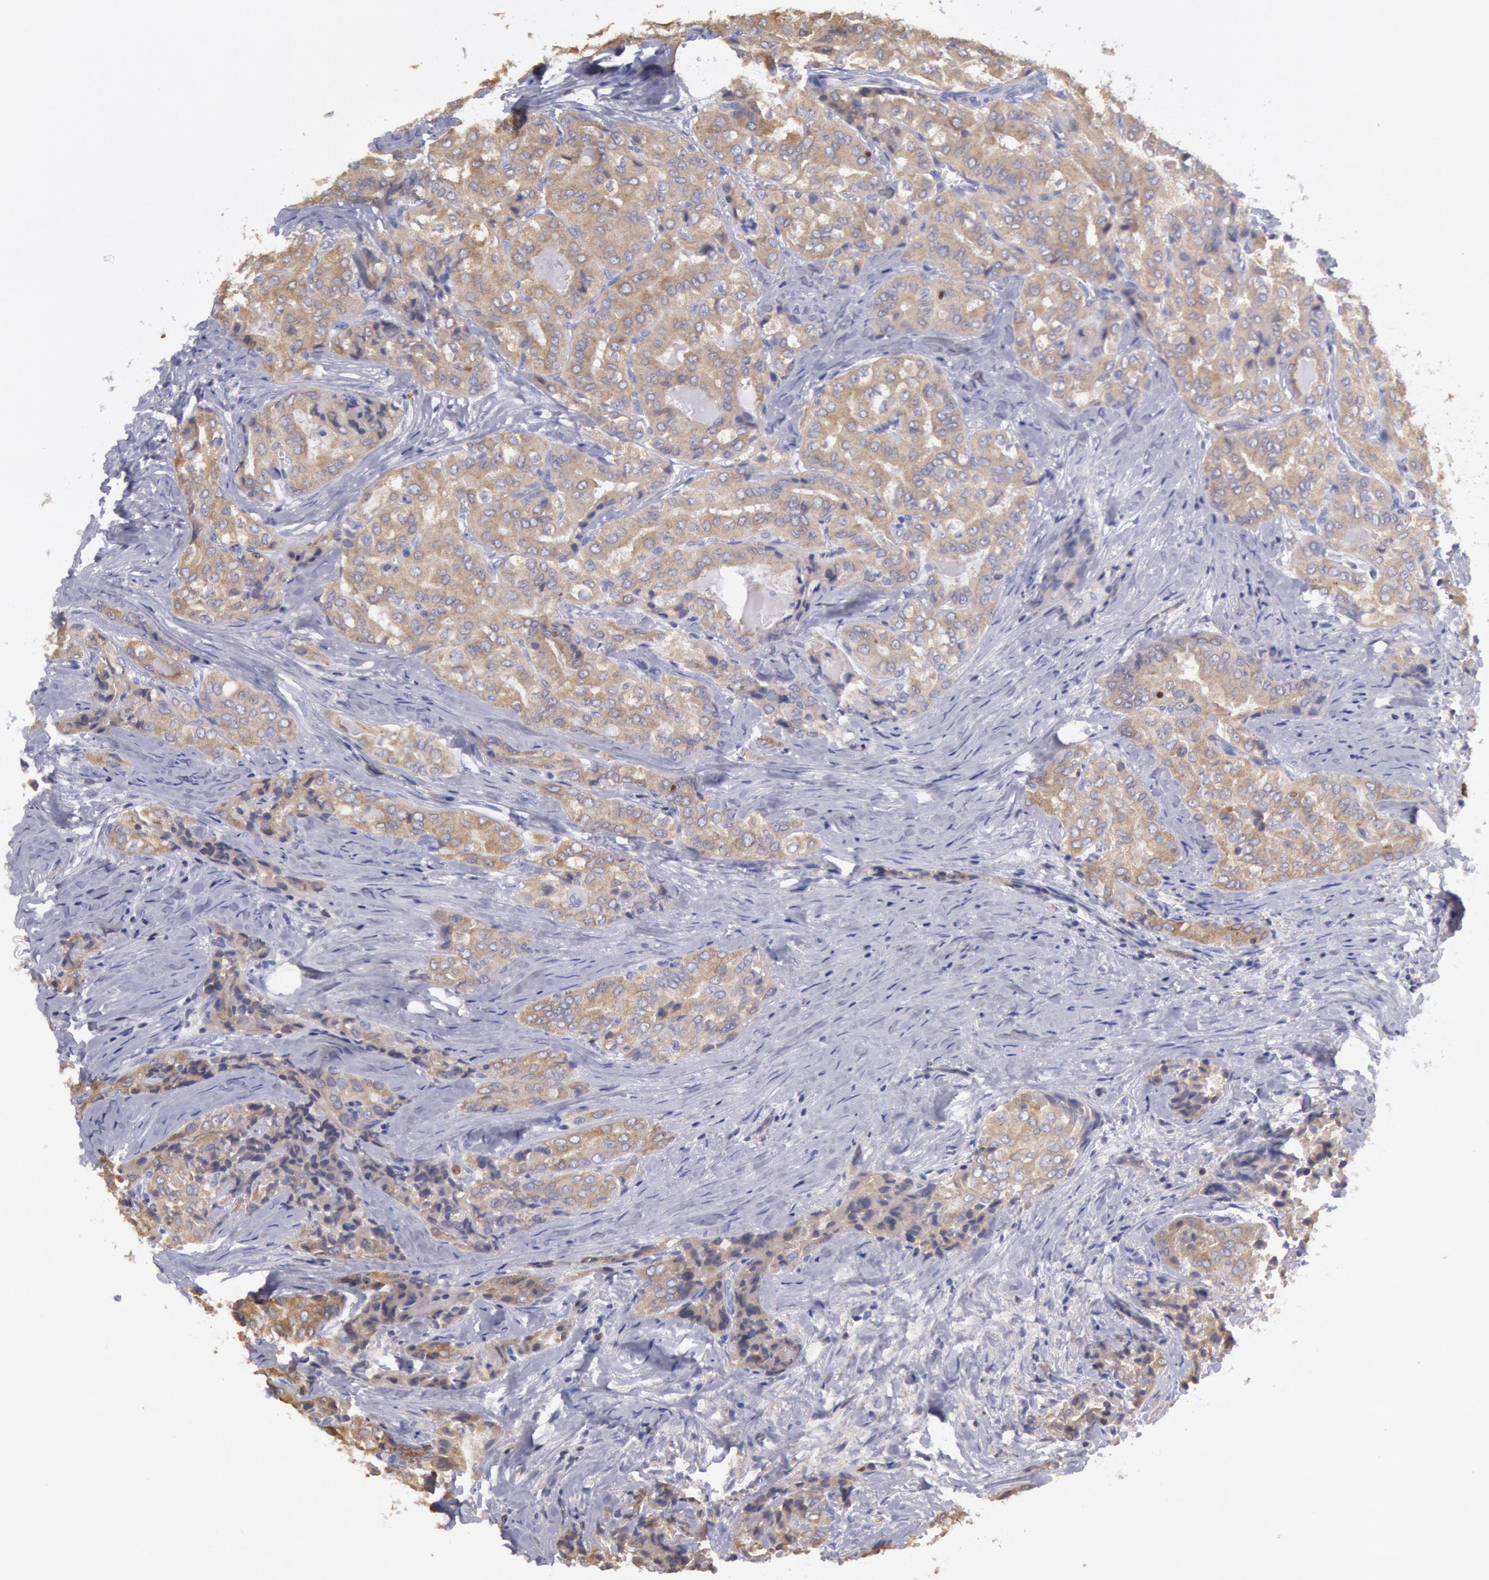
{"staining": {"intensity": "weak", "quantity": ">75%", "location": "cytoplasmic/membranous"}, "tissue": "thyroid cancer", "cell_type": "Tumor cells", "image_type": "cancer", "snomed": [{"axis": "morphology", "description": "Papillary adenocarcinoma, NOS"}, {"axis": "topography", "description": "Thyroid gland"}], "caption": "Weak cytoplasmic/membranous positivity for a protein is identified in about >75% of tumor cells of thyroid cancer (papillary adenocarcinoma) using immunohistochemistry.", "gene": "RAB27A", "patient": {"sex": "female", "age": 71}}